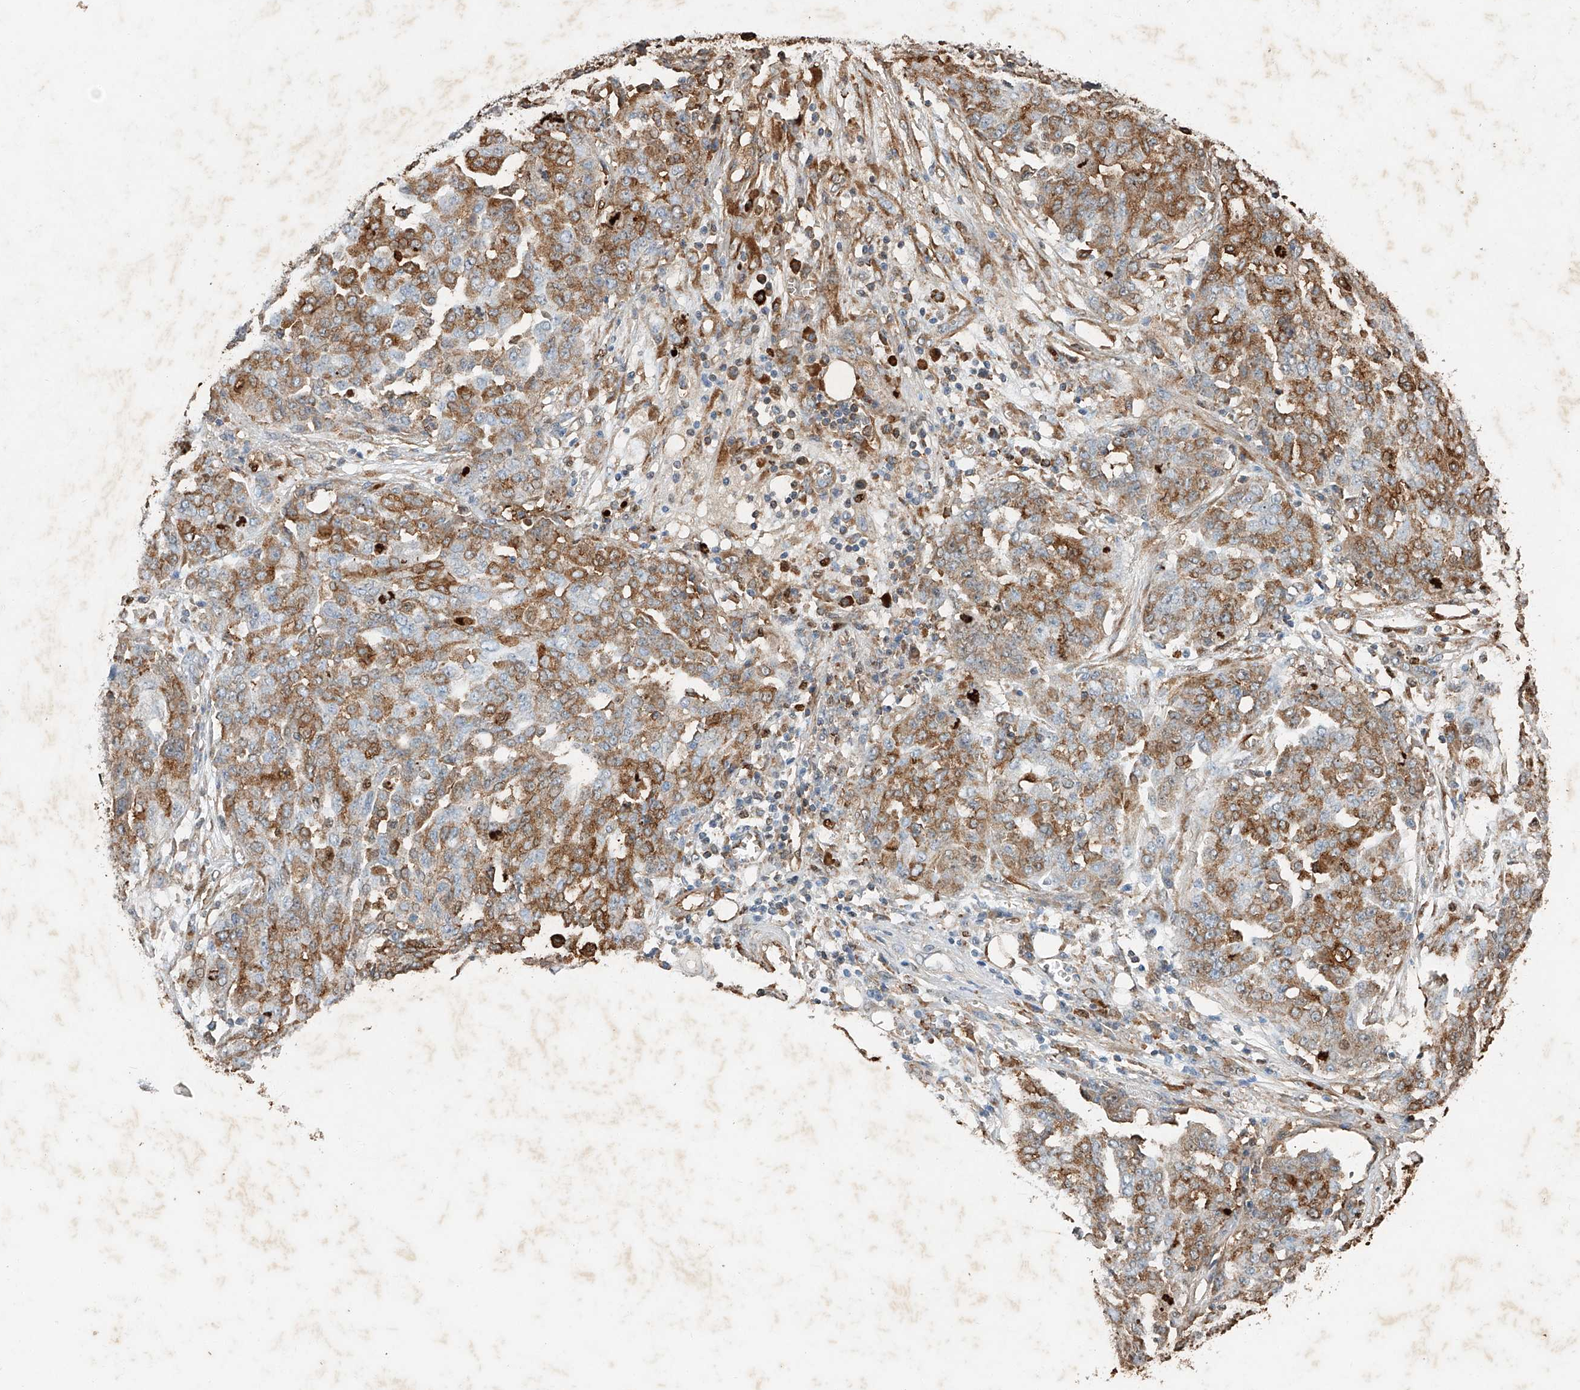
{"staining": {"intensity": "moderate", "quantity": ">75%", "location": "cytoplasmic/membranous"}, "tissue": "ovarian cancer", "cell_type": "Tumor cells", "image_type": "cancer", "snomed": [{"axis": "morphology", "description": "Cystadenocarcinoma, serous, NOS"}, {"axis": "topography", "description": "Soft tissue"}, {"axis": "topography", "description": "Ovary"}], "caption": "Protein analysis of ovarian serous cystadenocarcinoma tissue exhibits moderate cytoplasmic/membranous positivity in approximately >75% of tumor cells.", "gene": "CTDP1", "patient": {"sex": "female", "age": 57}}